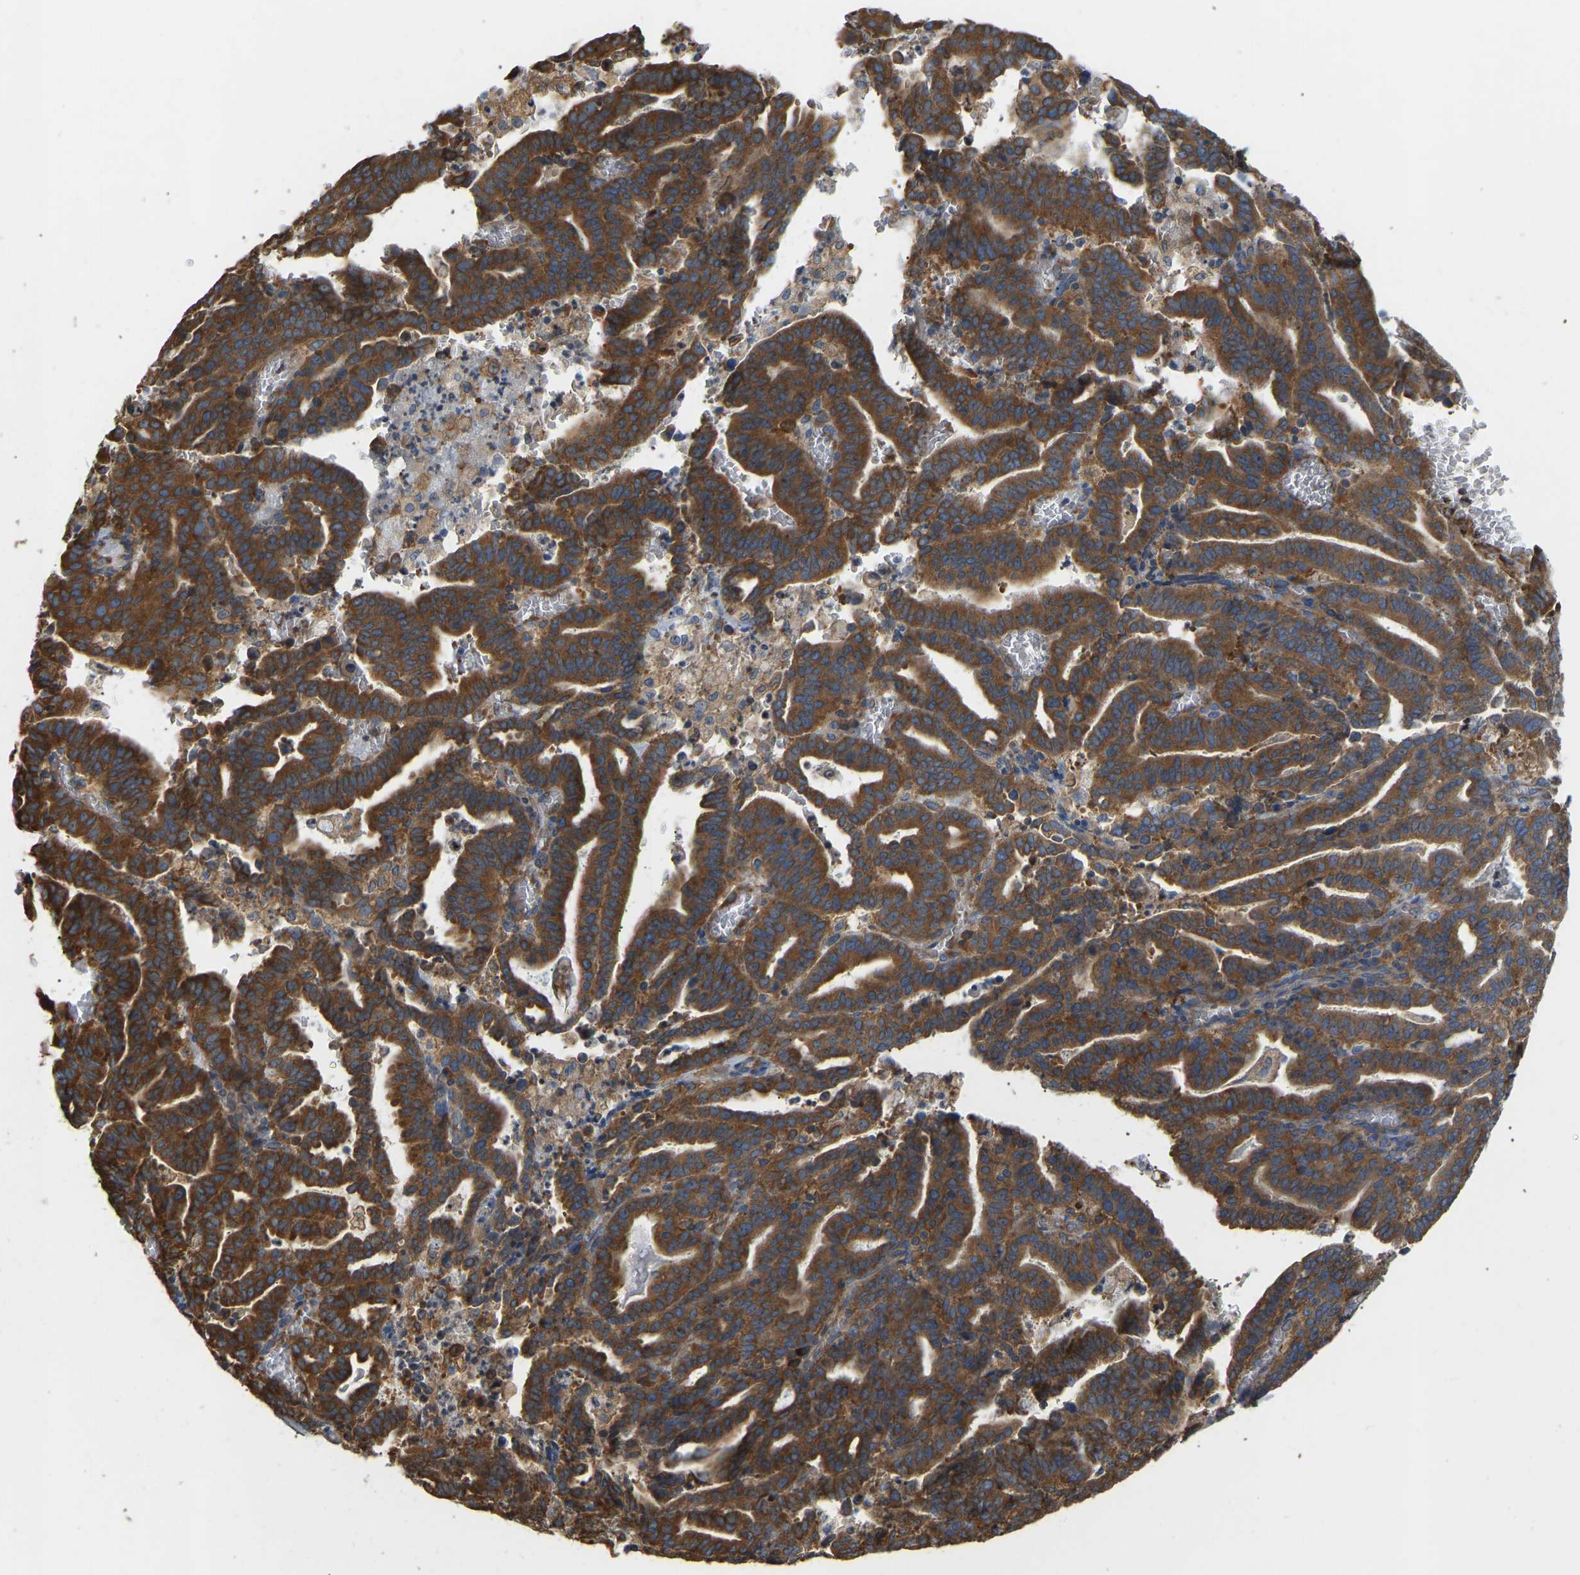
{"staining": {"intensity": "strong", "quantity": ">75%", "location": "cytoplasmic/membranous"}, "tissue": "endometrial cancer", "cell_type": "Tumor cells", "image_type": "cancer", "snomed": [{"axis": "morphology", "description": "Adenocarcinoma, NOS"}, {"axis": "topography", "description": "Uterus"}], "caption": "Brown immunohistochemical staining in endometrial adenocarcinoma shows strong cytoplasmic/membranous positivity in approximately >75% of tumor cells.", "gene": "RPS6KB2", "patient": {"sex": "female", "age": 83}}